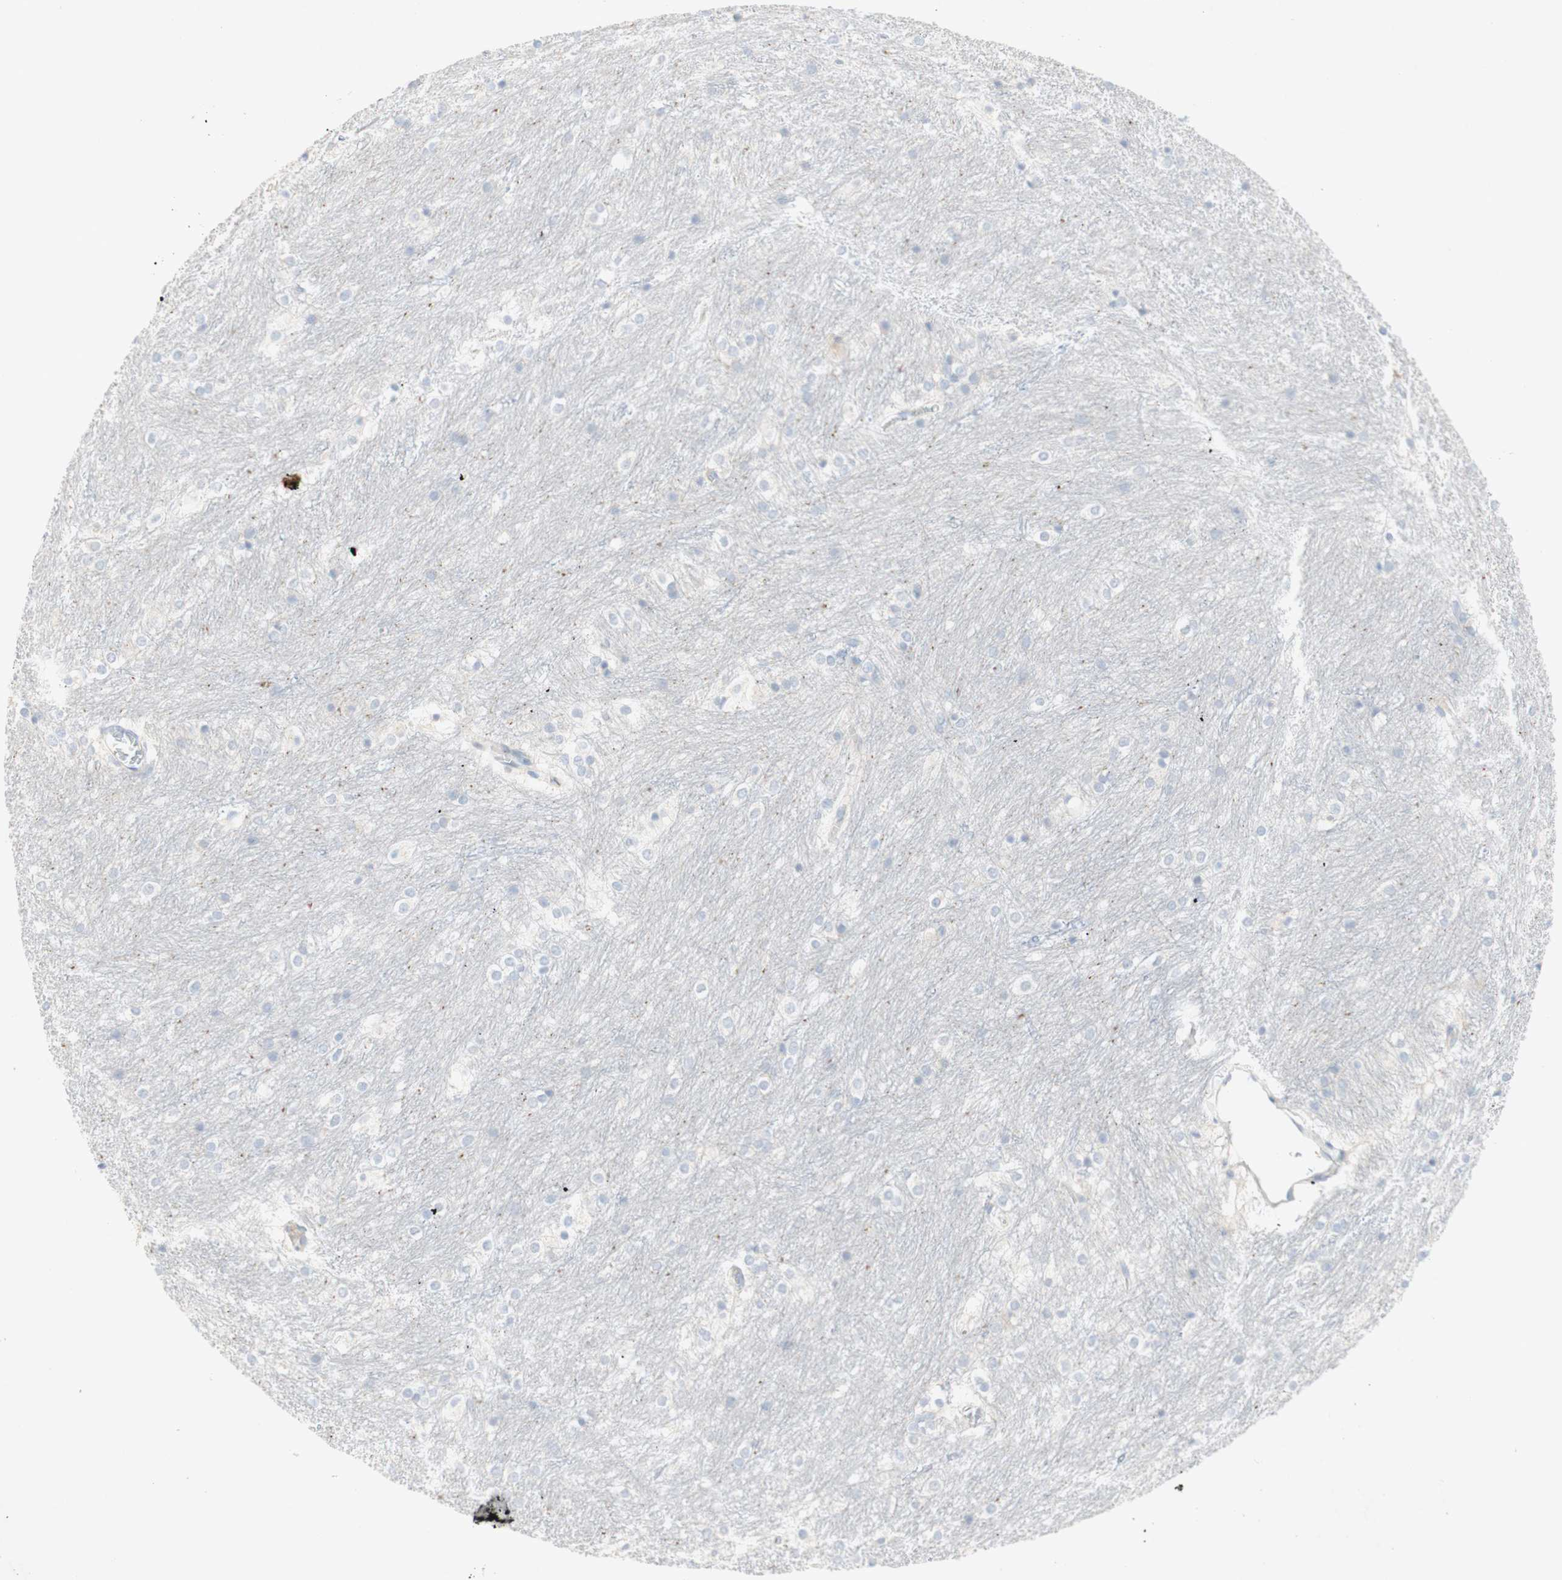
{"staining": {"intensity": "weak", "quantity": "<25%", "location": "cytoplasmic/membranous"}, "tissue": "caudate", "cell_type": "Glial cells", "image_type": "normal", "snomed": [{"axis": "morphology", "description": "Normal tissue, NOS"}, {"axis": "topography", "description": "Lateral ventricle wall"}], "caption": "Immunohistochemical staining of normal caudate shows no significant staining in glial cells.", "gene": "EPO", "patient": {"sex": "female", "age": 19}}